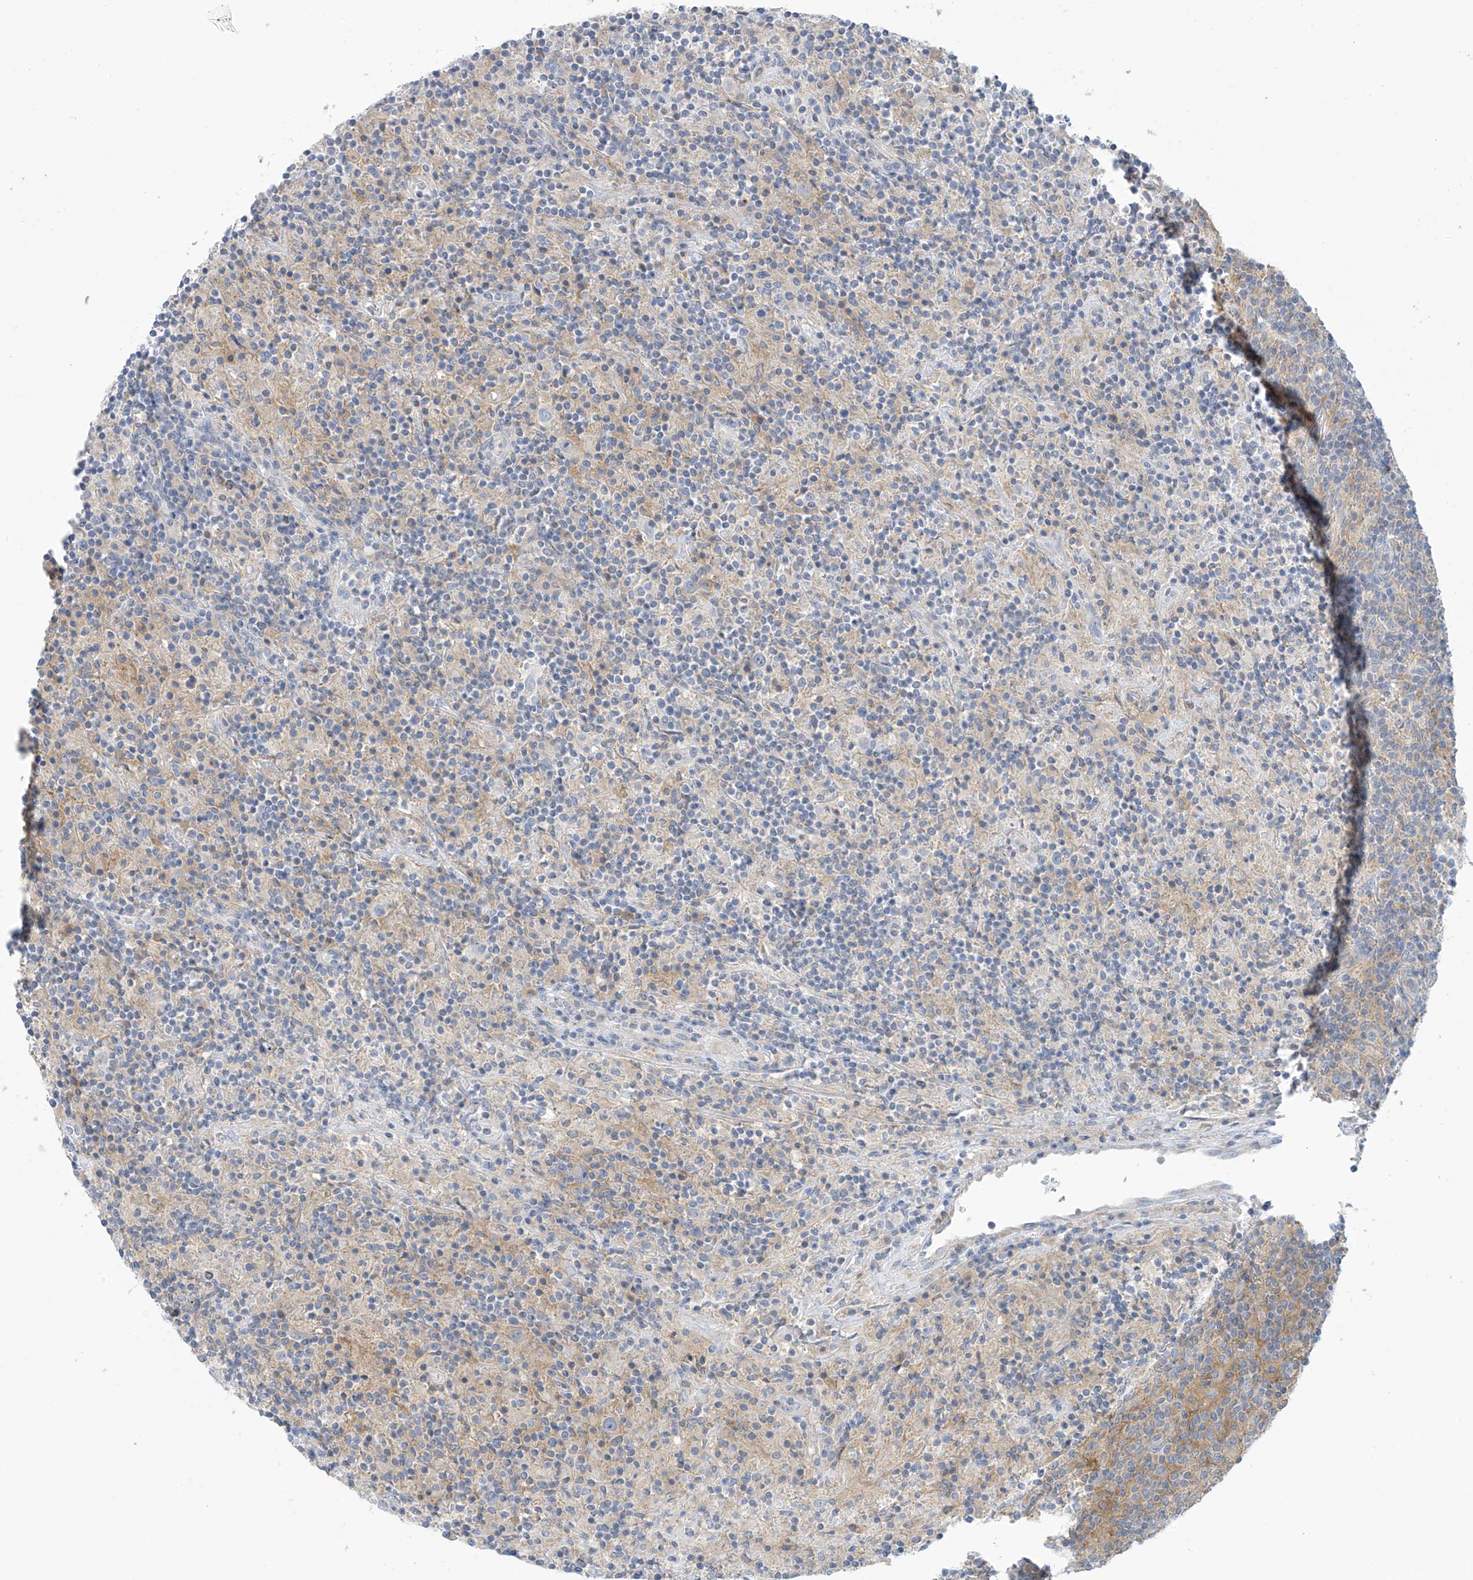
{"staining": {"intensity": "negative", "quantity": "none", "location": "none"}, "tissue": "lymphoma", "cell_type": "Tumor cells", "image_type": "cancer", "snomed": [{"axis": "morphology", "description": "Hodgkin's disease, NOS"}, {"axis": "topography", "description": "Lymph node"}], "caption": "The image exhibits no staining of tumor cells in lymphoma. (DAB immunohistochemistry (IHC) with hematoxylin counter stain).", "gene": "SLC6A12", "patient": {"sex": "male", "age": 70}}